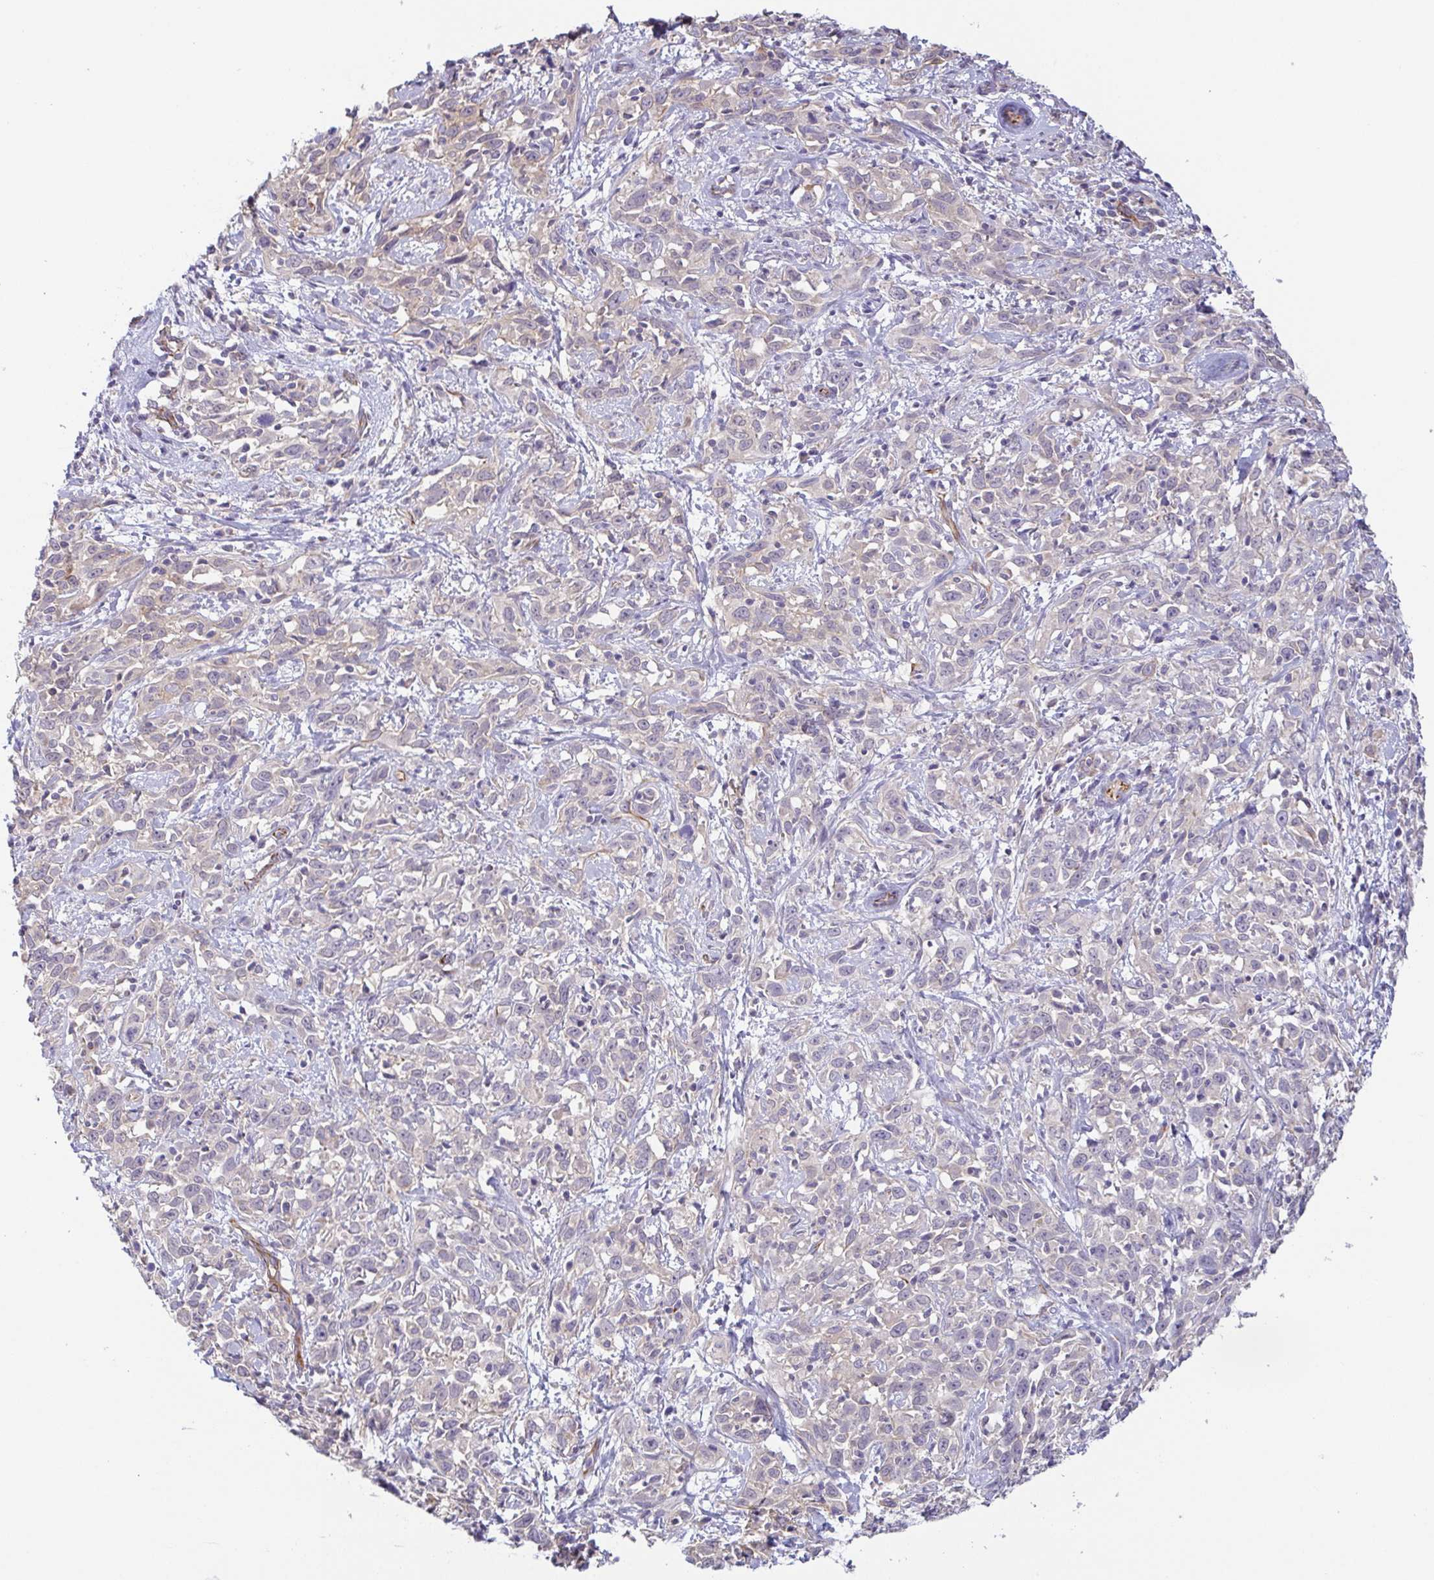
{"staining": {"intensity": "negative", "quantity": "none", "location": "none"}, "tissue": "cervical cancer", "cell_type": "Tumor cells", "image_type": "cancer", "snomed": [{"axis": "morphology", "description": "Adenocarcinoma, NOS"}, {"axis": "topography", "description": "Cervix"}], "caption": "Cervical cancer (adenocarcinoma) was stained to show a protein in brown. There is no significant staining in tumor cells.", "gene": "COL17A1", "patient": {"sex": "female", "age": 40}}